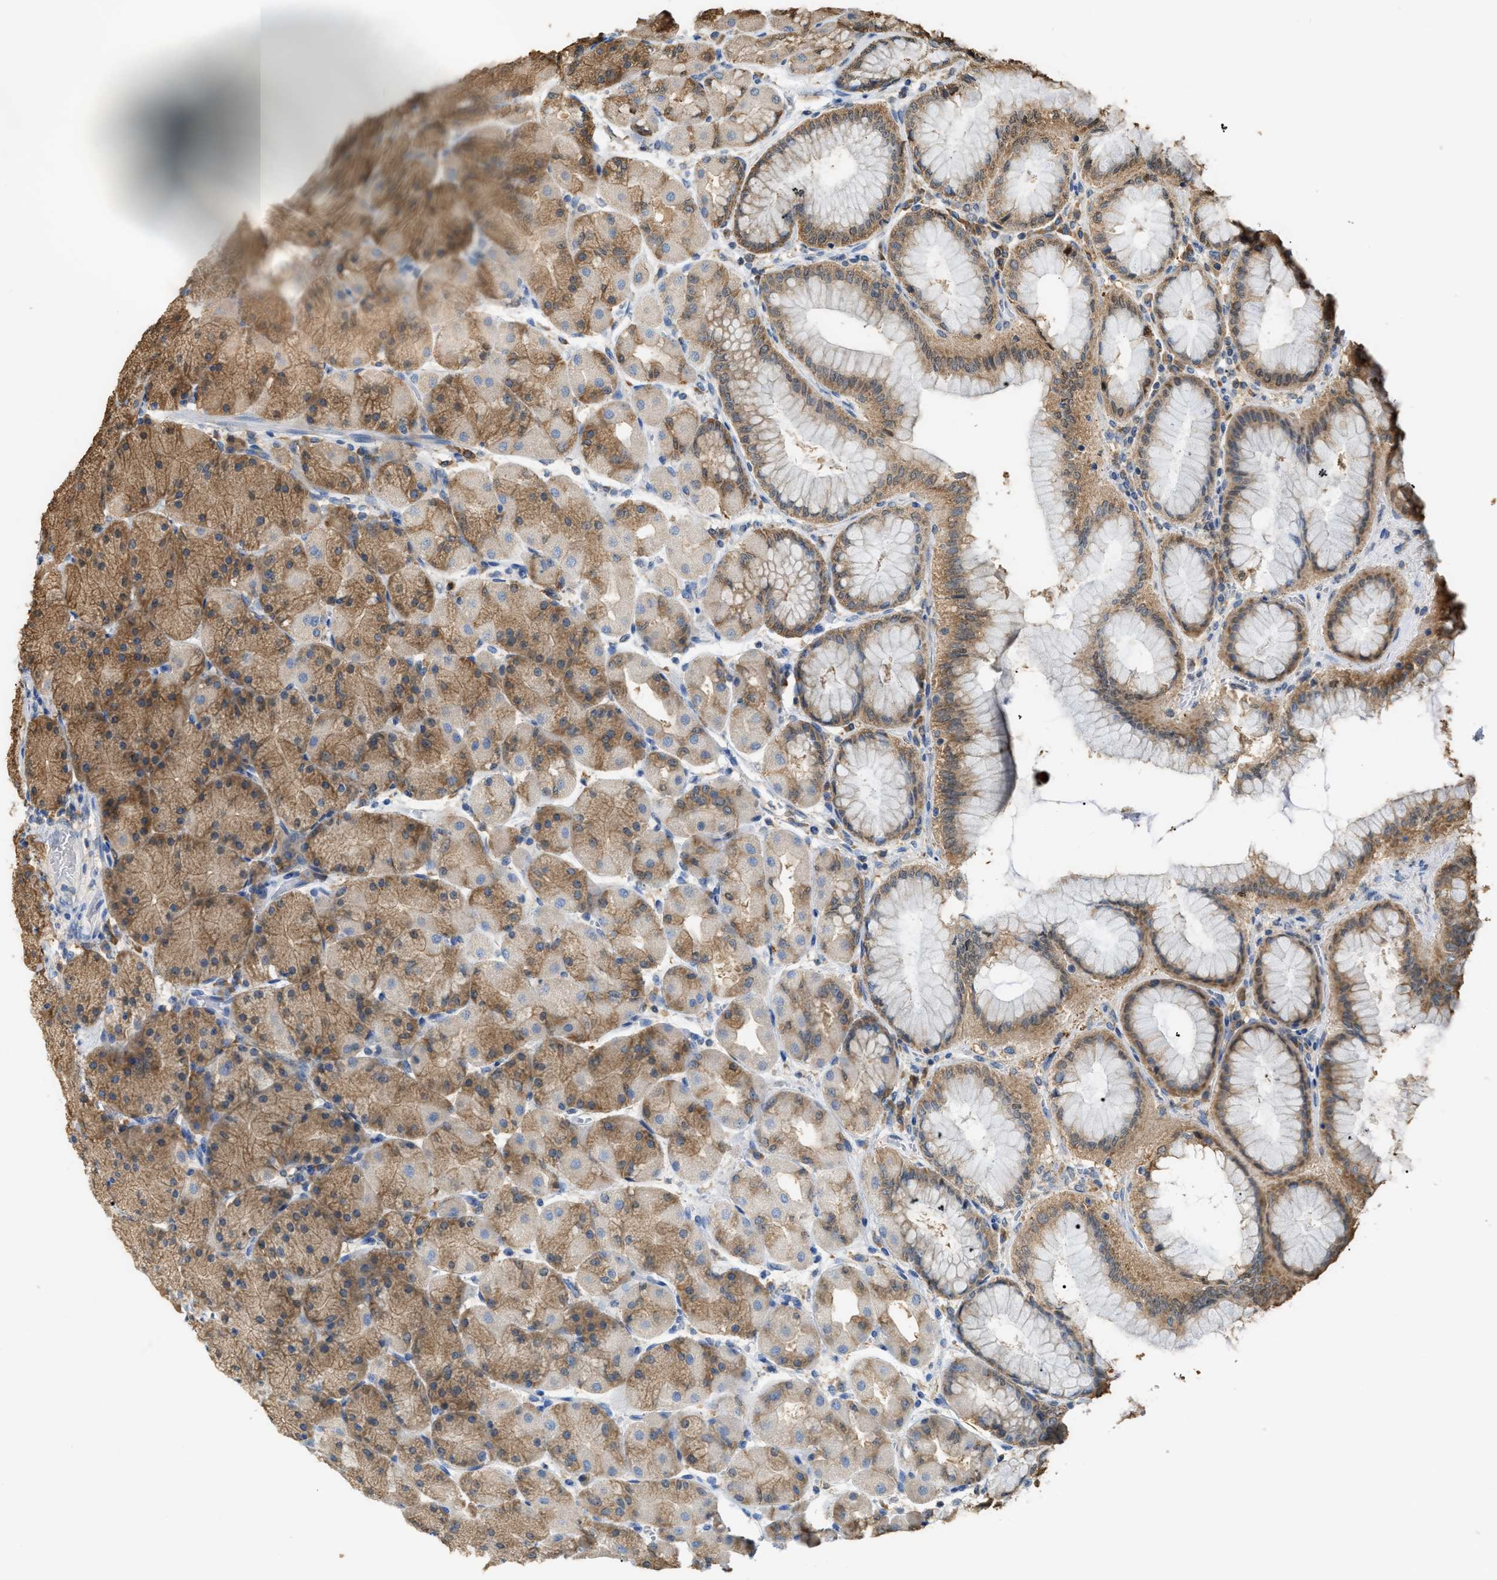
{"staining": {"intensity": "moderate", "quantity": ">75%", "location": "cytoplasmic/membranous"}, "tissue": "stomach", "cell_type": "Glandular cells", "image_type": "normal", "snomed": [{"axis": "morphology", "description": "Normal tissue, NOS"}, {"axis": "topography", "description": "Stomach, upper"}], "caption": "Protein expression by immunohistochemistry (IHC) reveals moderate cytoplasmic/membranous expression in approximately >75% of glandular cells in unremarkable stomach. The protein of interest is stained brown, and the nuclei are stained in blue (DAB (3,3'-diaminobenzidine) IHC with brightfield microscopy, high magnification).", "gene": "GCN1", "patient": {"sex": "female", "age": 56}}